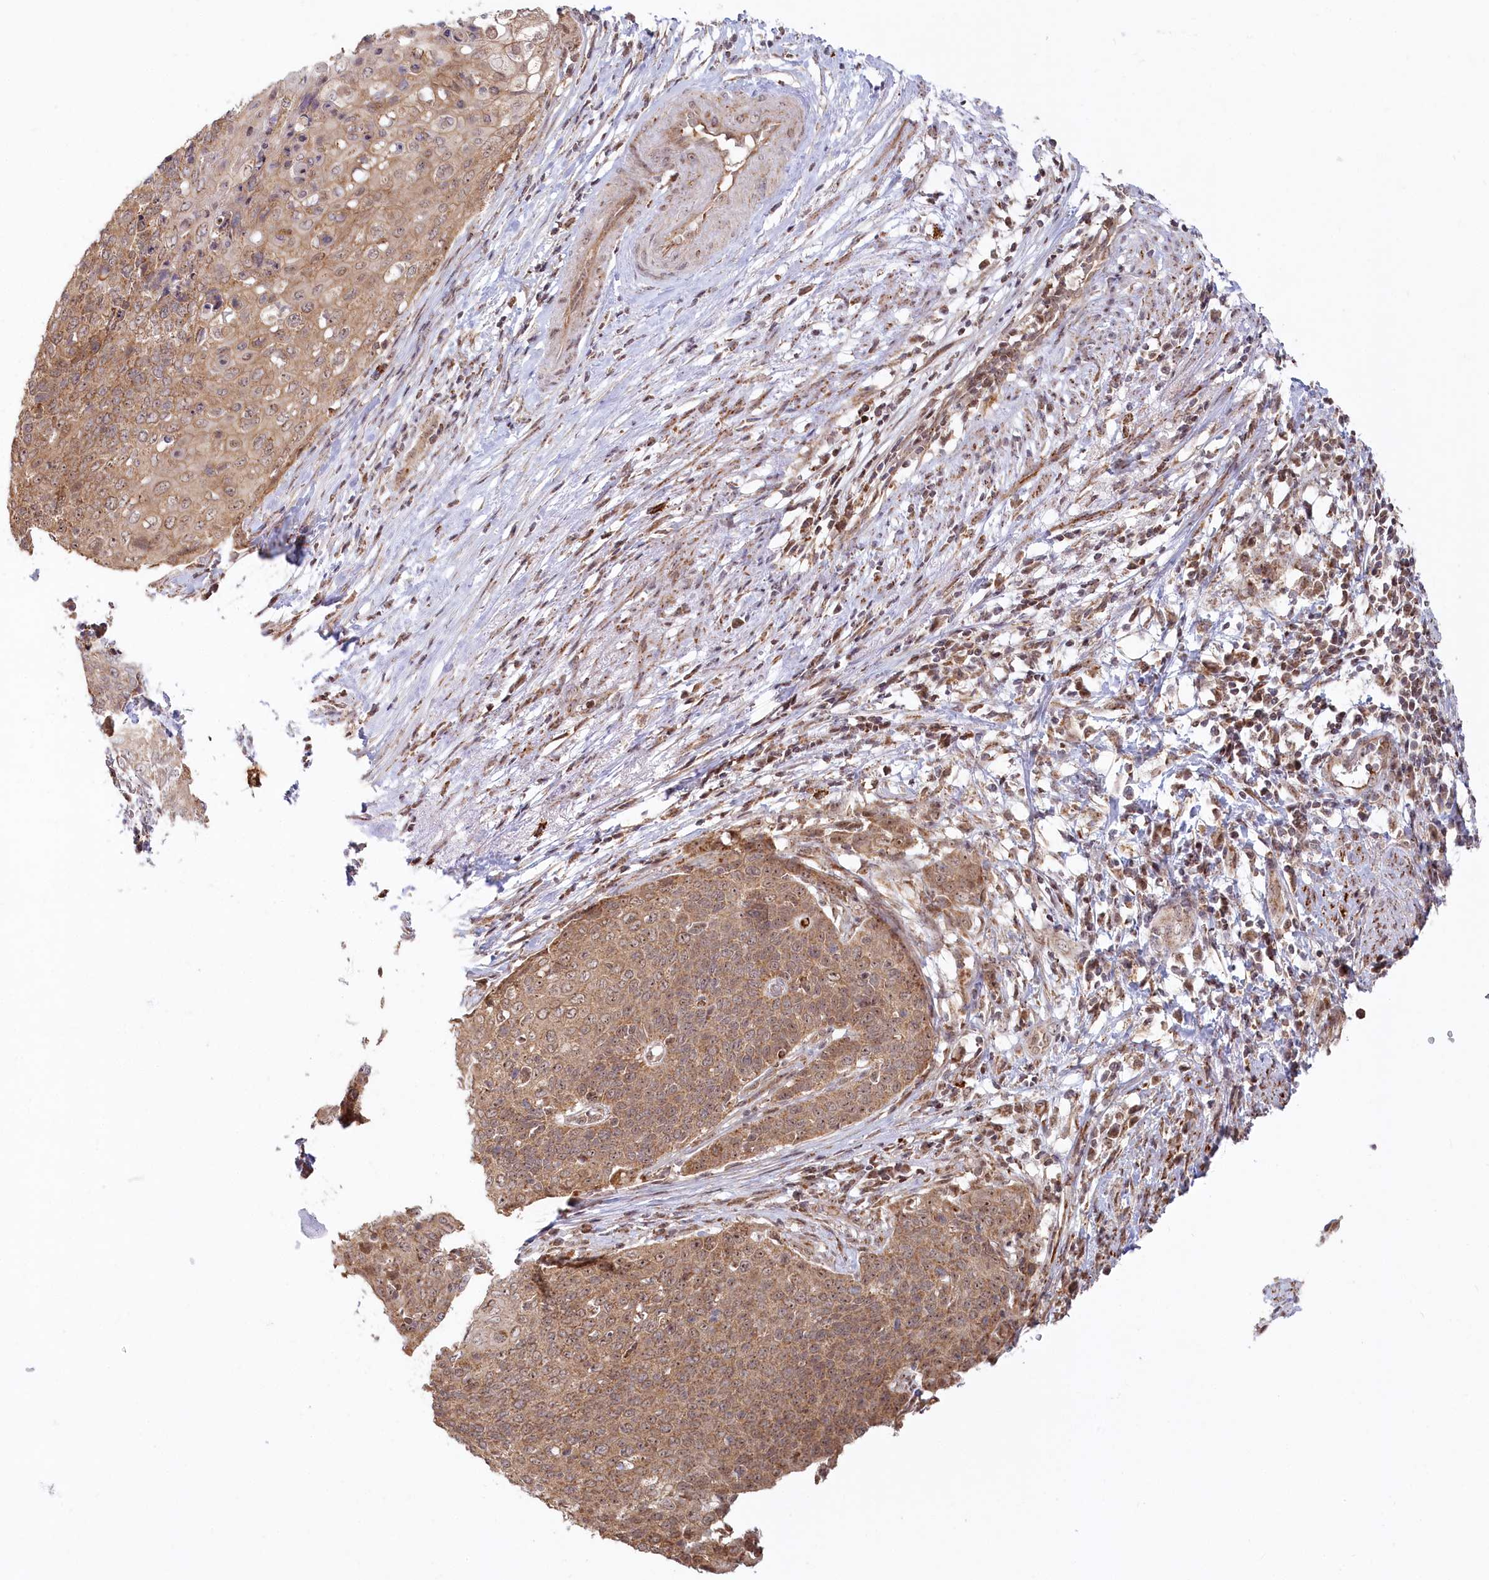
{"staining": {"intensity": "moderate", "quantity": ">75%", "location": "cytoplasmic/membranous"}, "tissue": "cervical cancer", "cell_type": "Tumor cells", "image_type": "cancer", "snomed": [{"axis": "morphology", "description": "Squamous cell carcinoma, NOS"}, {"axis": "topography", "description": "Cervix"}], "caption": "Brown immunohistochemical staining in cervical cancer (squamous cell carcinoma) demonstrates moderate cytoplasmic/membranous positivity in approximately >75% of tumor cells.", "gene": "RTN4IP1", "patient": {"sex": "female", "age": 39}}